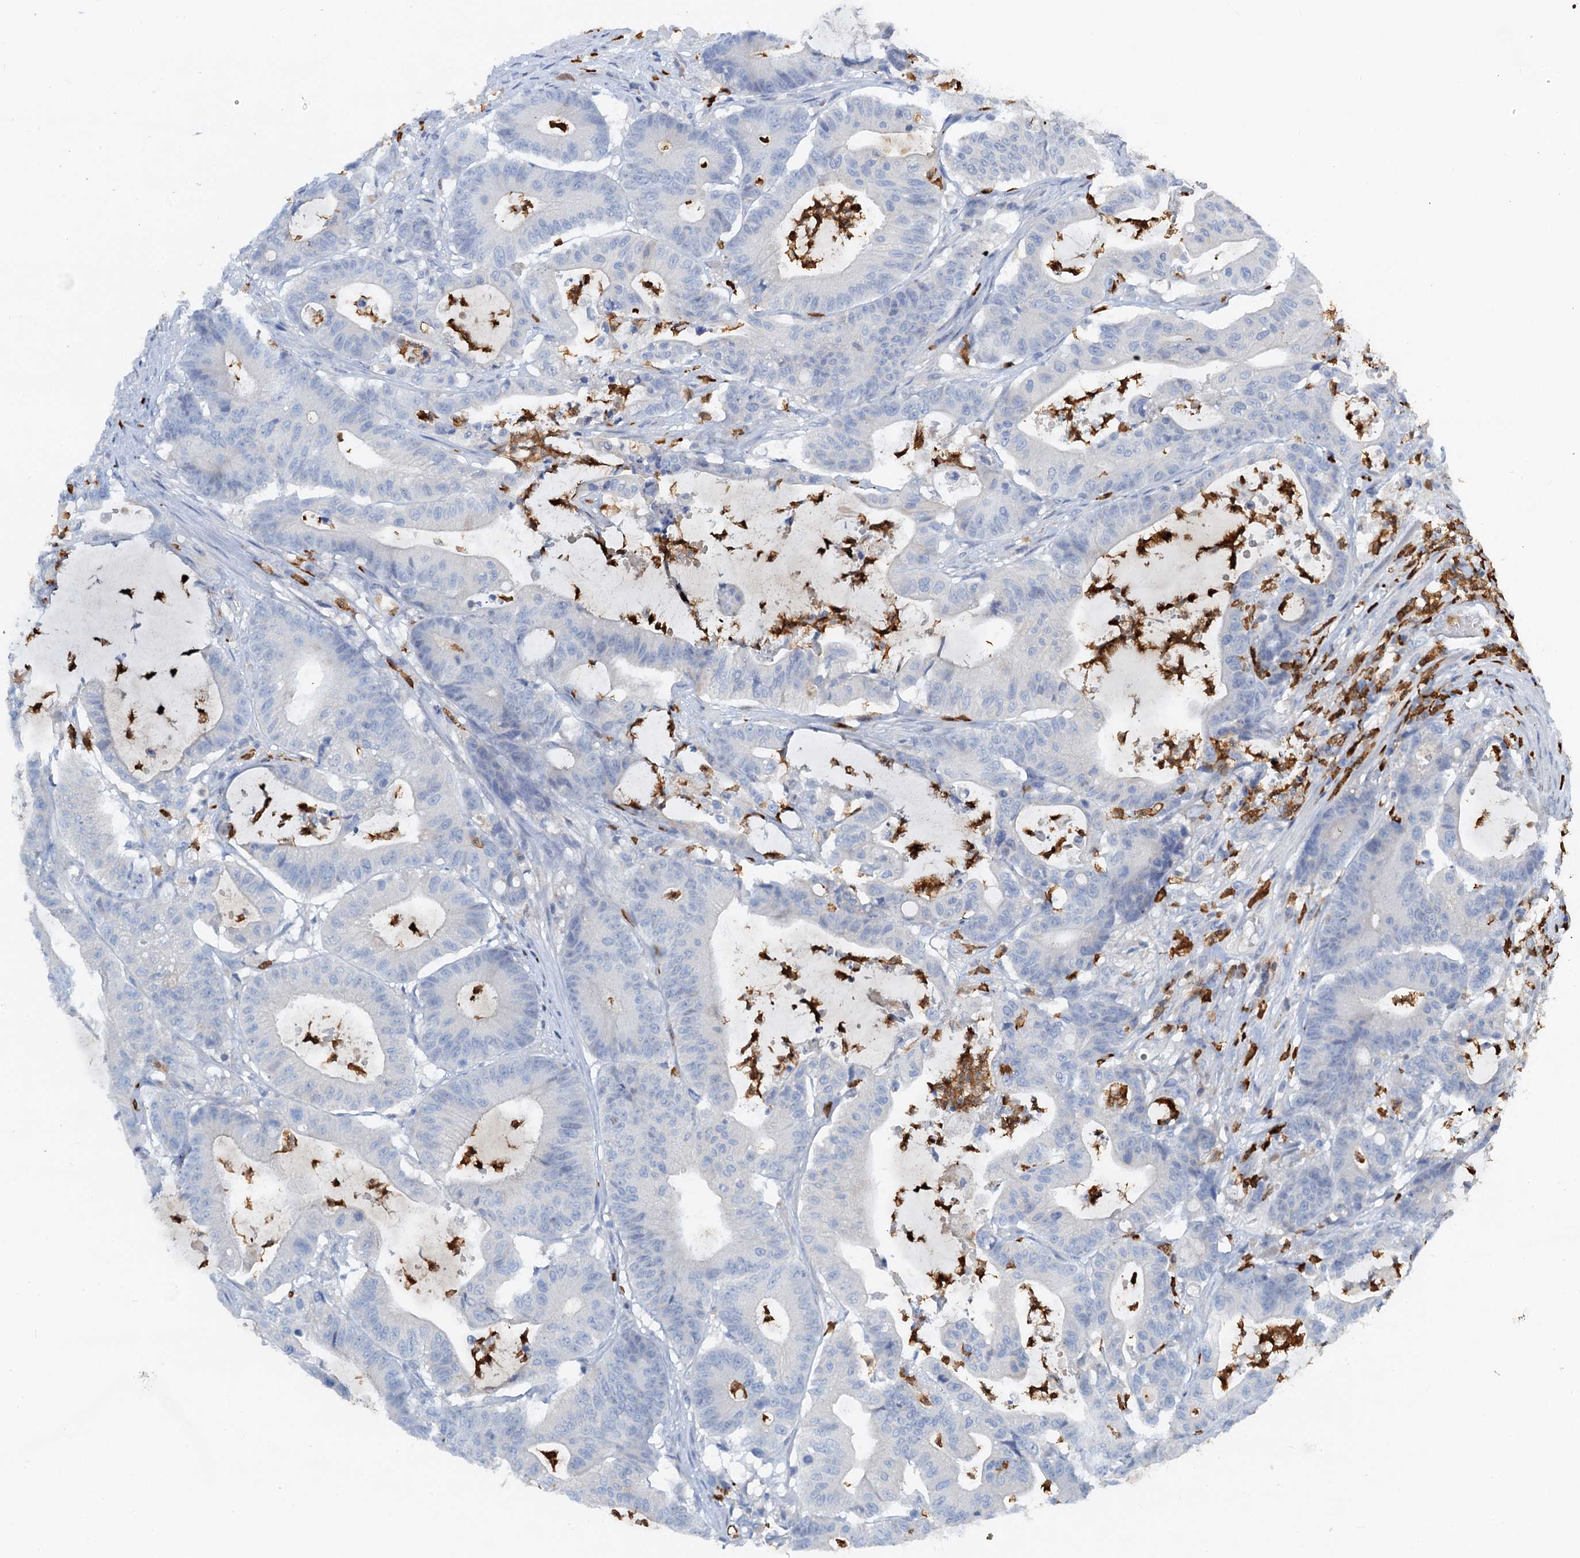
{"staining": {"intensity": "negative", "quantity": "none", "location": "none"}, "tissue": "colorectal cancer", "cell_type": "Tumor cells", "image_type": "cancer", "snomed": [{"axis": "morphology", "description": "Adenocarcinoma, NOS"}, {"axis": "topography", "description": "Colon"}], "caption": "Tumor cells show no significant positivity in adenocarcinoma (colorectal).", "gene": "OTOA", "patient": {"sex": "female", "age": 84}}